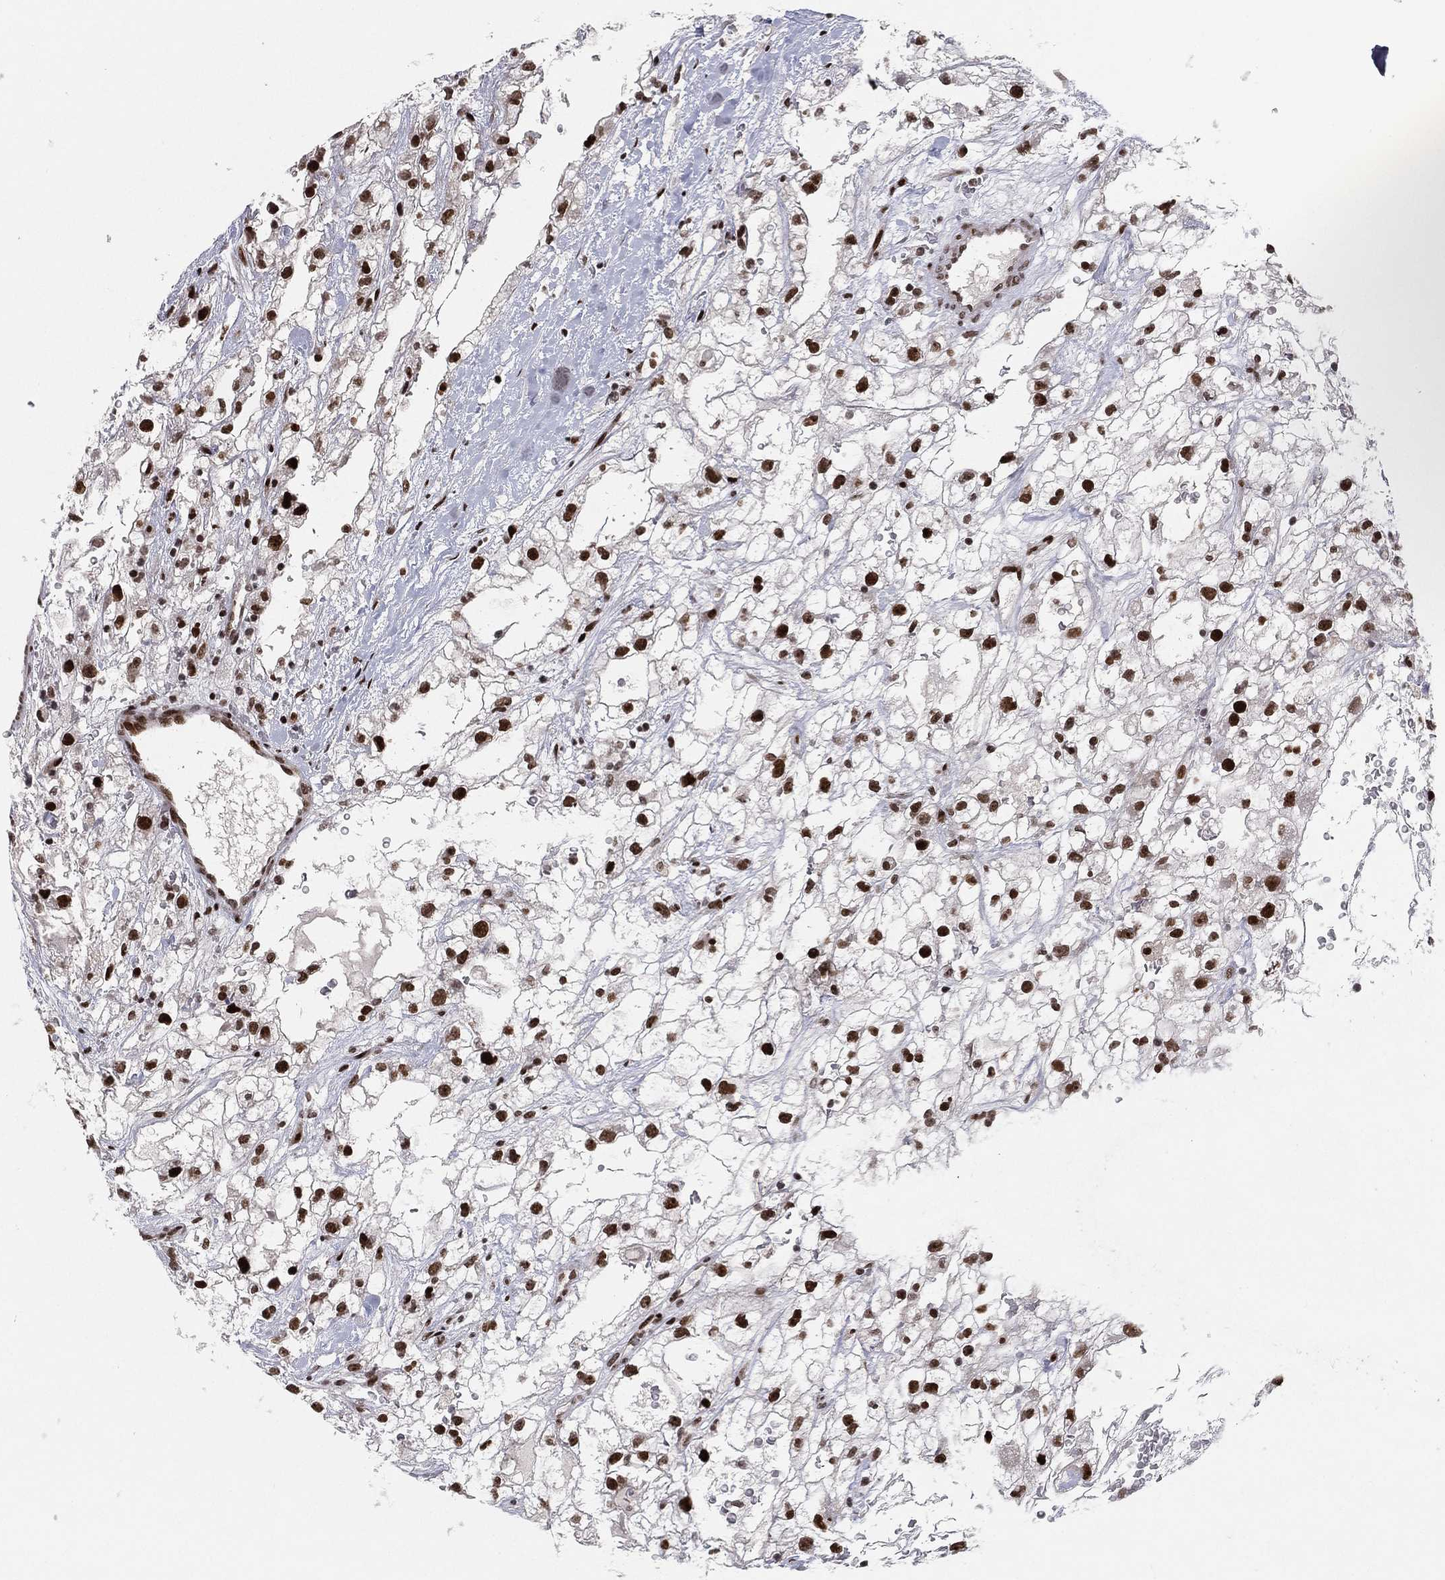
{"staining": {"intensity": "strong", "quantity": ">75%", "location": "nuclear"}, "tissue": "renal cancer", "cell_type": "Tumor cells", "image_type": "cancer", "snomed": [{"axis": "morphology", "description": "Adenocarcinoma, NOS"}, {"axis": "topography", "description": "Kidney"}], "caption": "Immunohistochemical staining of renal adenocarcinoma reveals high levels of strong nuclear positivity in approximately >75% of tumor cells.", "gene": "RTF1", "patient": {"sex": "male", "age": 59}}